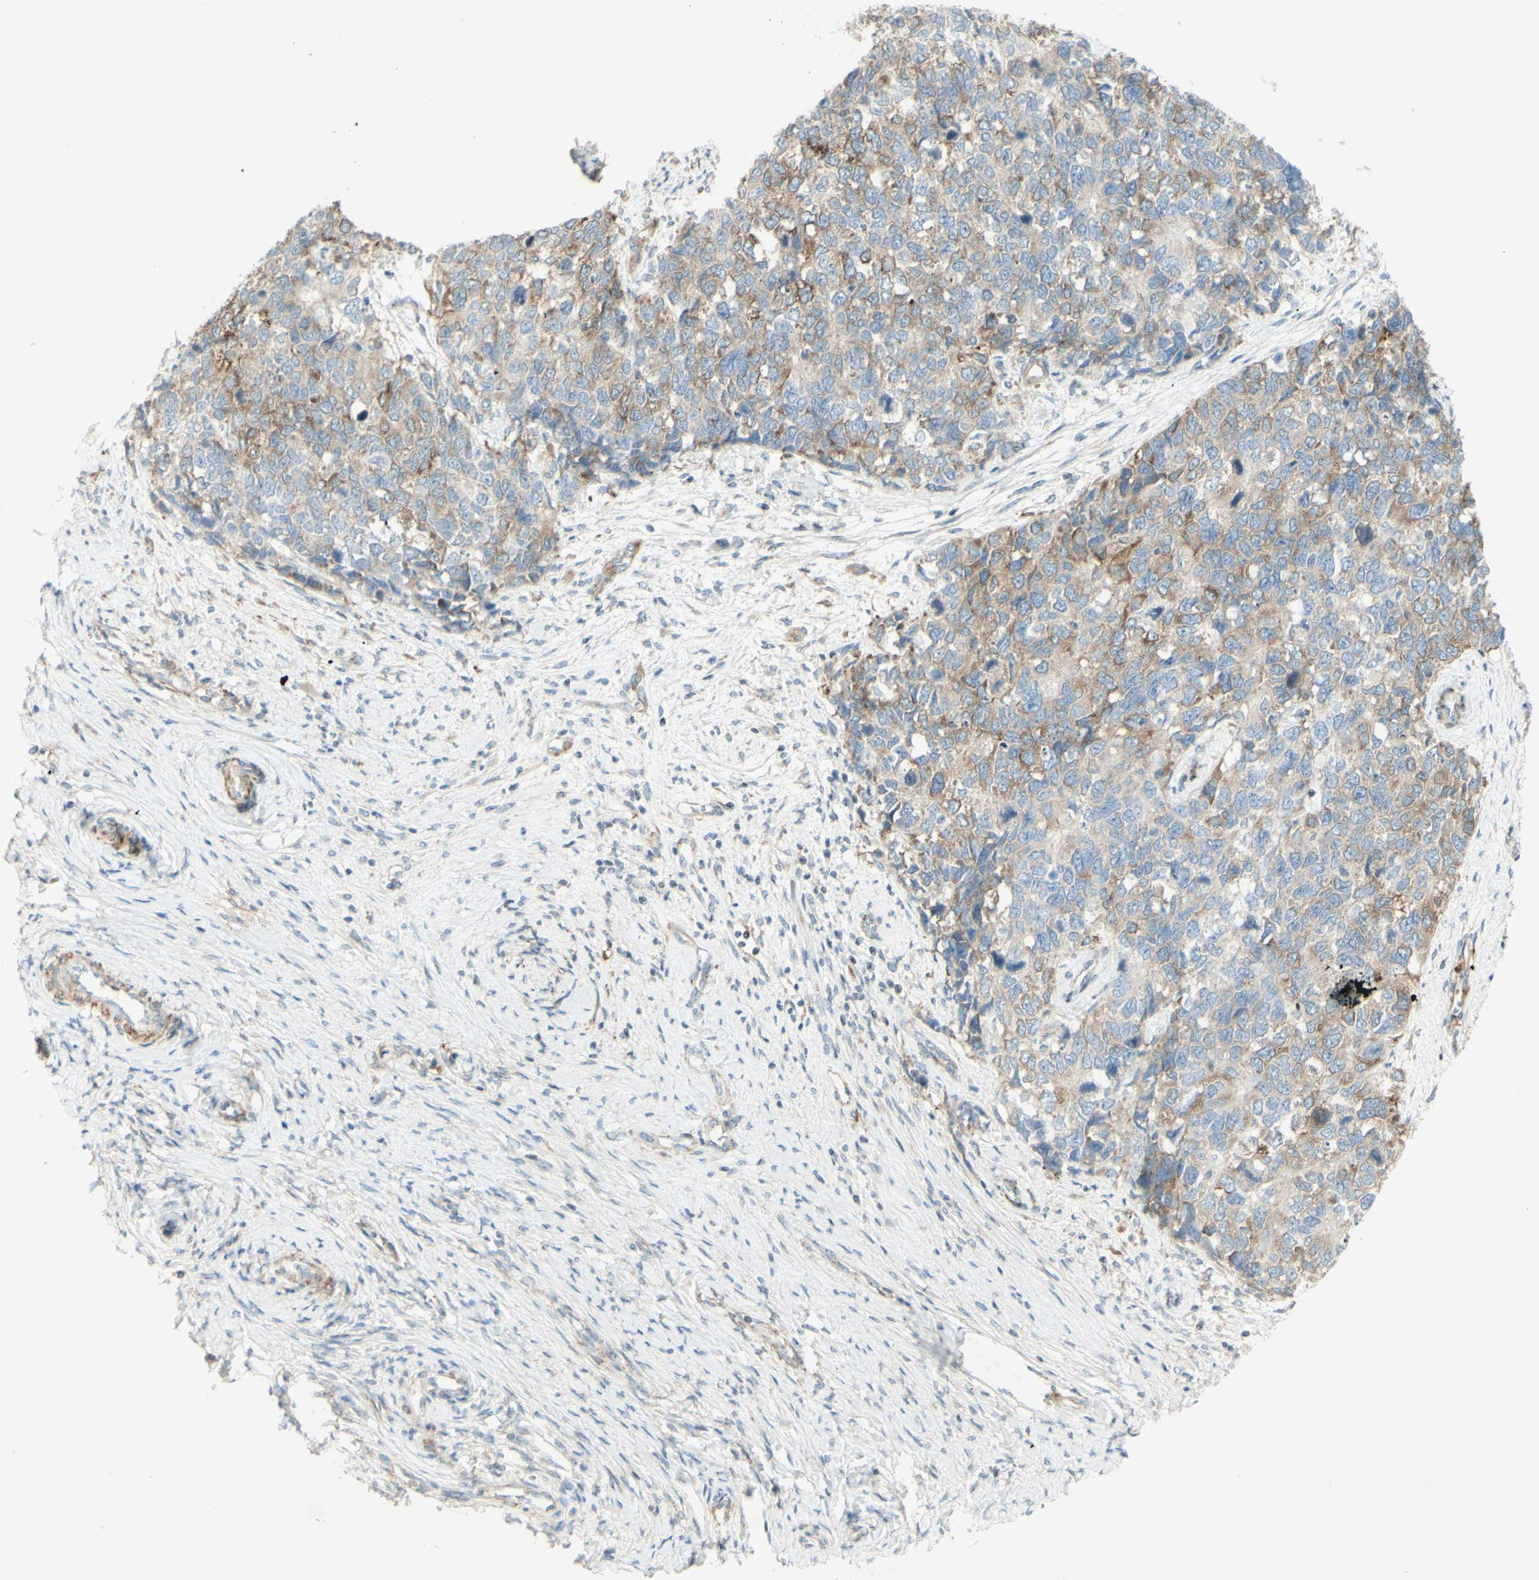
{"staining": {"intensity": "weak", "quantity": "25%-75%", "location": "cytoplasmic/membranous"}, "tissue": "cervical cancer", "cell_type": "Tumor cells", "image_type": "cancer", "snomed": [{"axis": "morphology", "description": "Squamous cell carcinoma, NOS"}, {"axis": "topography", "description": "Cervix"}], "caption": "The photomicrograph exhibits a brown stain indicating the presence of a protein in the cytoplasmic/membranous of tumor cells in squamous cell carcinoma (cervical). Using DAB (3,3'-diaminobenzidine) (brown) and hematoxylin (blue) stains, captured at high magnification using brightfield microscopy.", "gene": "MAP1B", "patient": {"sex": "female", "age": 63}}